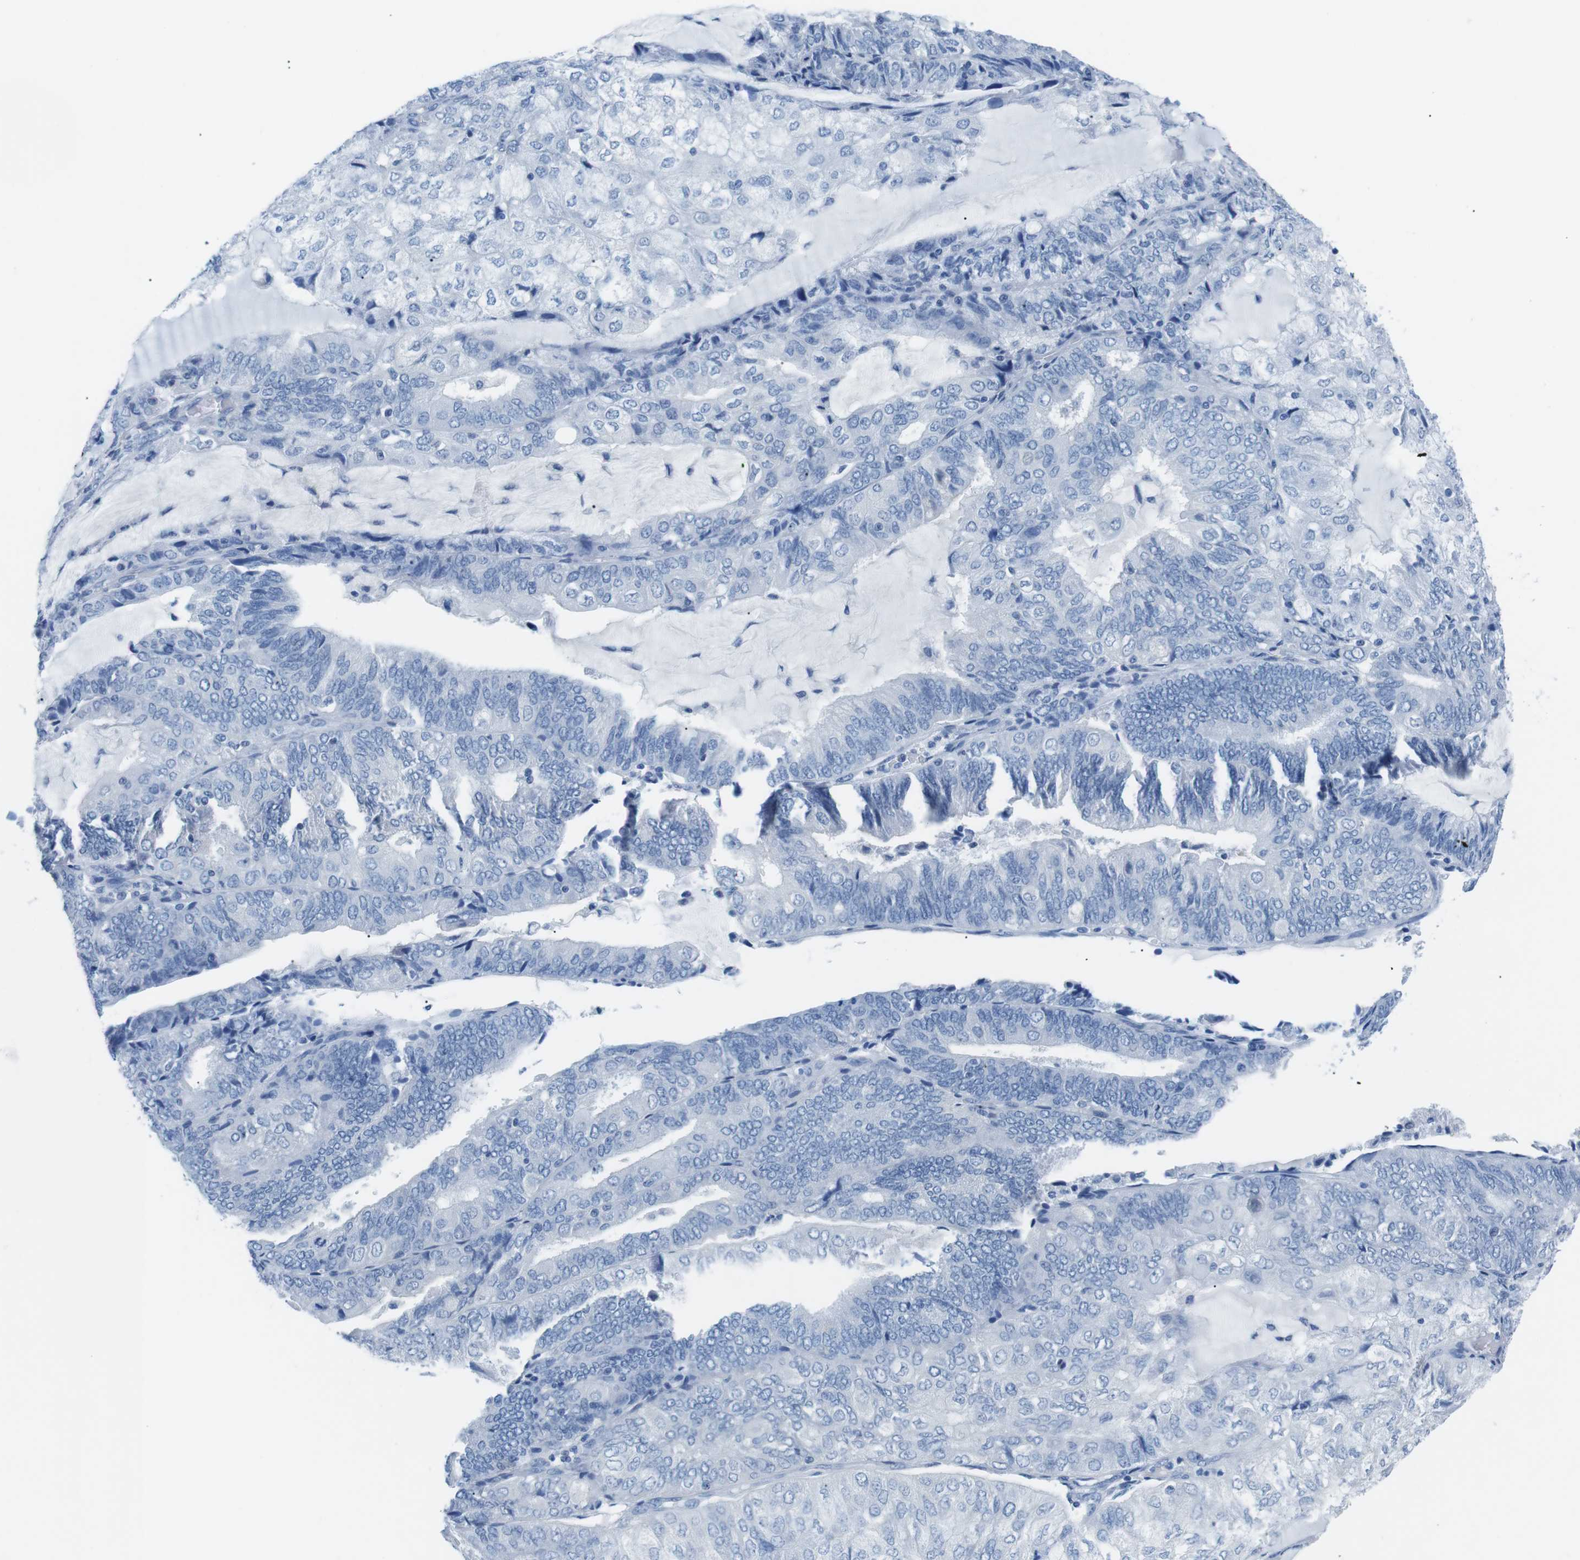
{"staining": {"intensity": "negative", "quantity": "none", "location": "none"}, "tissue": "endometrial cancer", "cell_type": "Tumor cells", "image_type": "cancer", "snomed": [{"axis": "morphology", "description": "Adenocarcinoma, NOS"}, {"axis": "topography", "description": "Endometrium"}], "caption": "This is an immunohistochemistry image of endometrial cancer. There is no positivity in tumor cells.", "gene": "MUC2", "patient": {"sex": "female", "age": 81}}